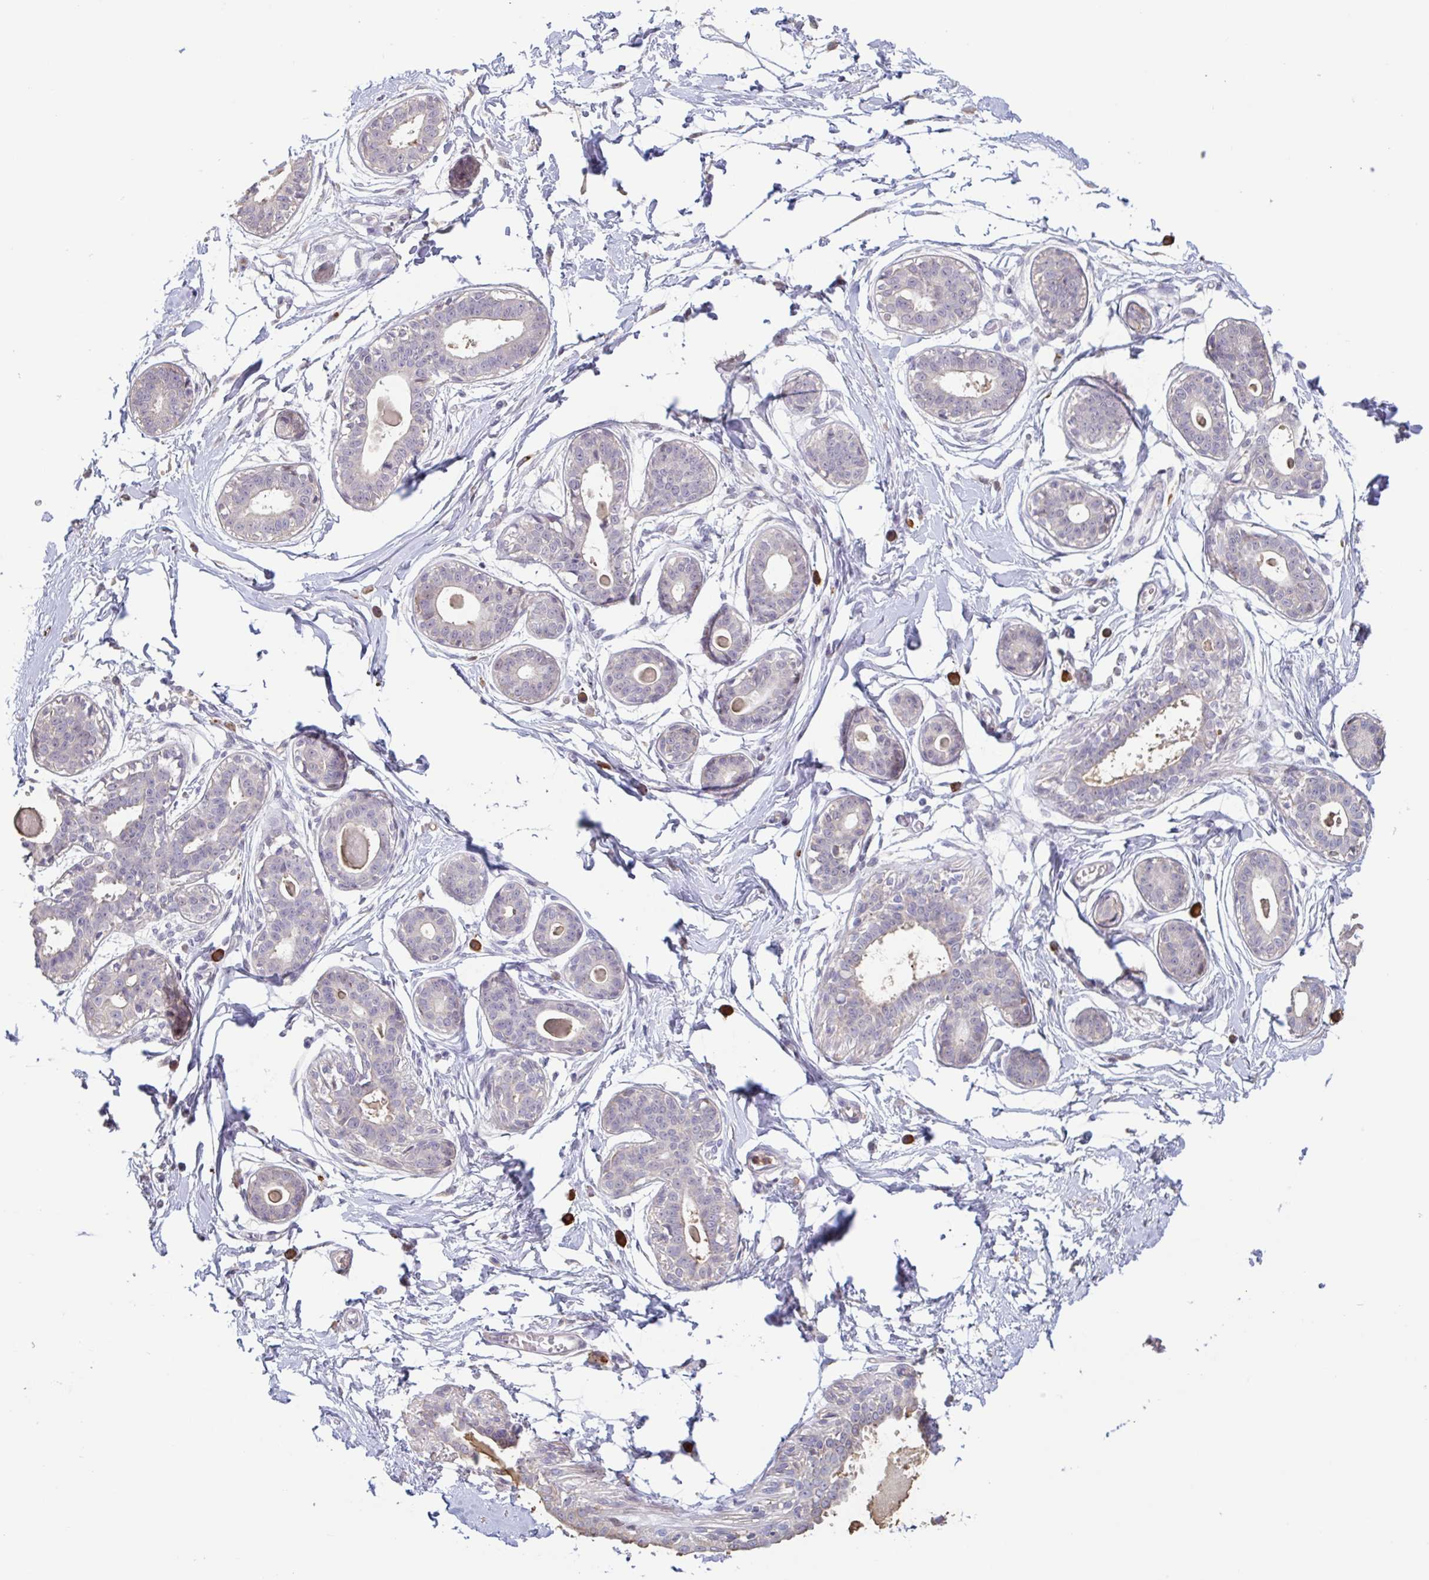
{"staining": {"intensity": "negative", "quantity": "none", "location": "none"}, "tissue": "breast", "cell_type": "Adipocytes", "image_type": "normal", "snomed": [{"axis": "morphology", "description": "Normal tissue, NOS"}, {"axis": "topography", "description": "Breast"}], "caption": "An IHC histopathology image of unremarkable breast is shown. There is no staining in adipocytes of breast.", "gene": "TAF1D", "patient": {"sex": "female", "age": 45}}